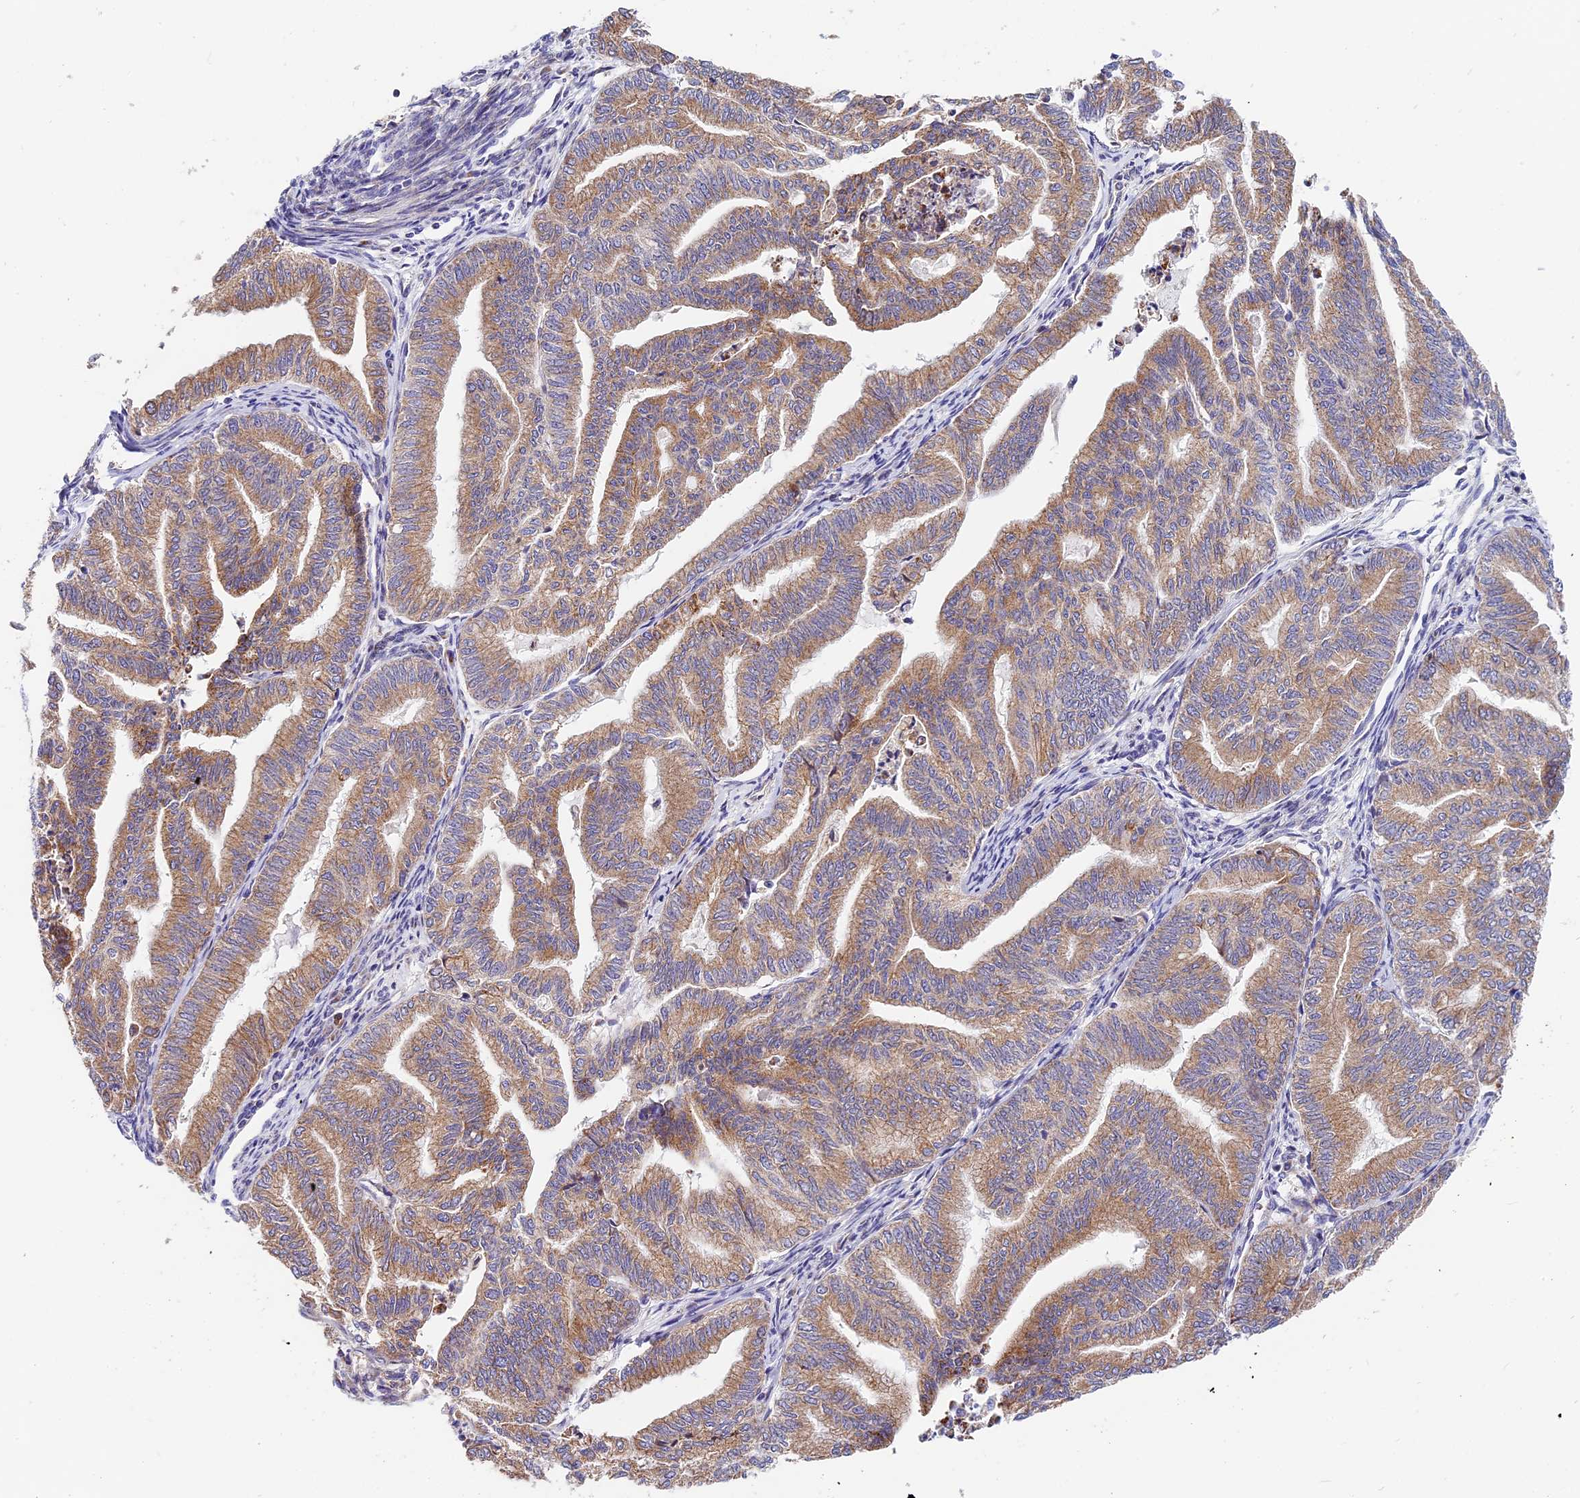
{"staining": {"intensity": "moderate", "quantity": ">75%", "location": "cytoplasmic/membranous"}, "tissue": "endometrial cancer", "cell_type": "Tumor cells", "image_type": "cancer", "snomed": [{"axis": "morphology", "description": "Adenocarcinoma, NOS"}, {"axis": "topography", "description": "Endometrium"}], "caption": "Moderate cytoplasmic/membranous positivity for a protein is seen in about >75% of tumor cells of endometrial adenocarcinoma using immunohistochemistry (IHC).", "gene": "MRAS", "patient": {"sex": "female", "age": 79}}